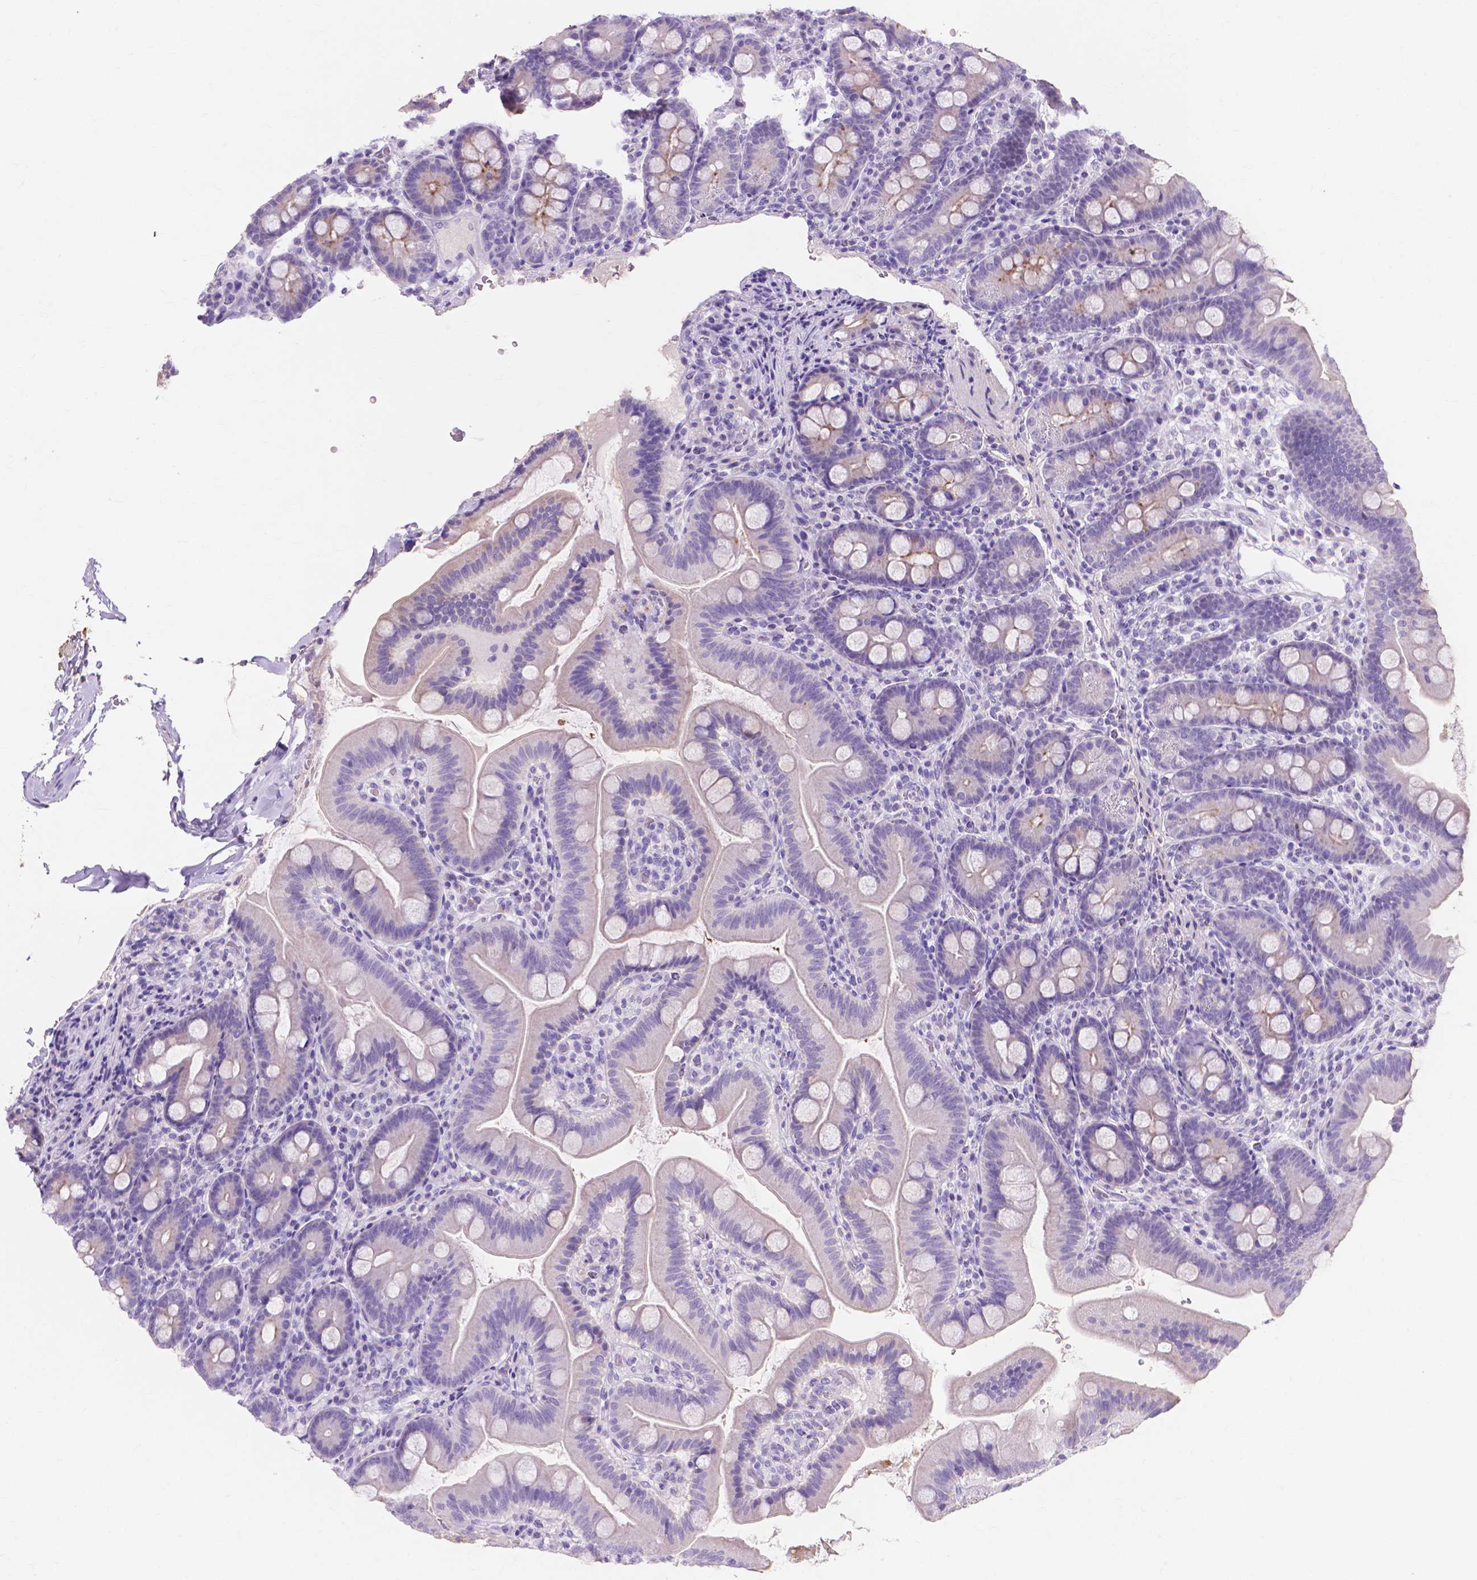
{"staining": {"intensity": "weak", "quantity": "<25%", "location": "cytoplasmic/membranous"}, "tissue": "duodenum", "cell_type": "Glandular cells", "image_type": "normal", "snomed": [{"axis": "morphology", "description": "Normal tissue, NOS"}, {"axis": "topography", "description": "Duodenum"}], "caption": "A high-resolution image shows IHC staining of unremarkable duodenum, which shows no significant expression in glandular cells. (Brightfield microscopy of DAB (3,3'-diaminobenzidine) IHC at high magnification).", "gene": "MMP11", "patient": {"sex": "male", "age": 59}}